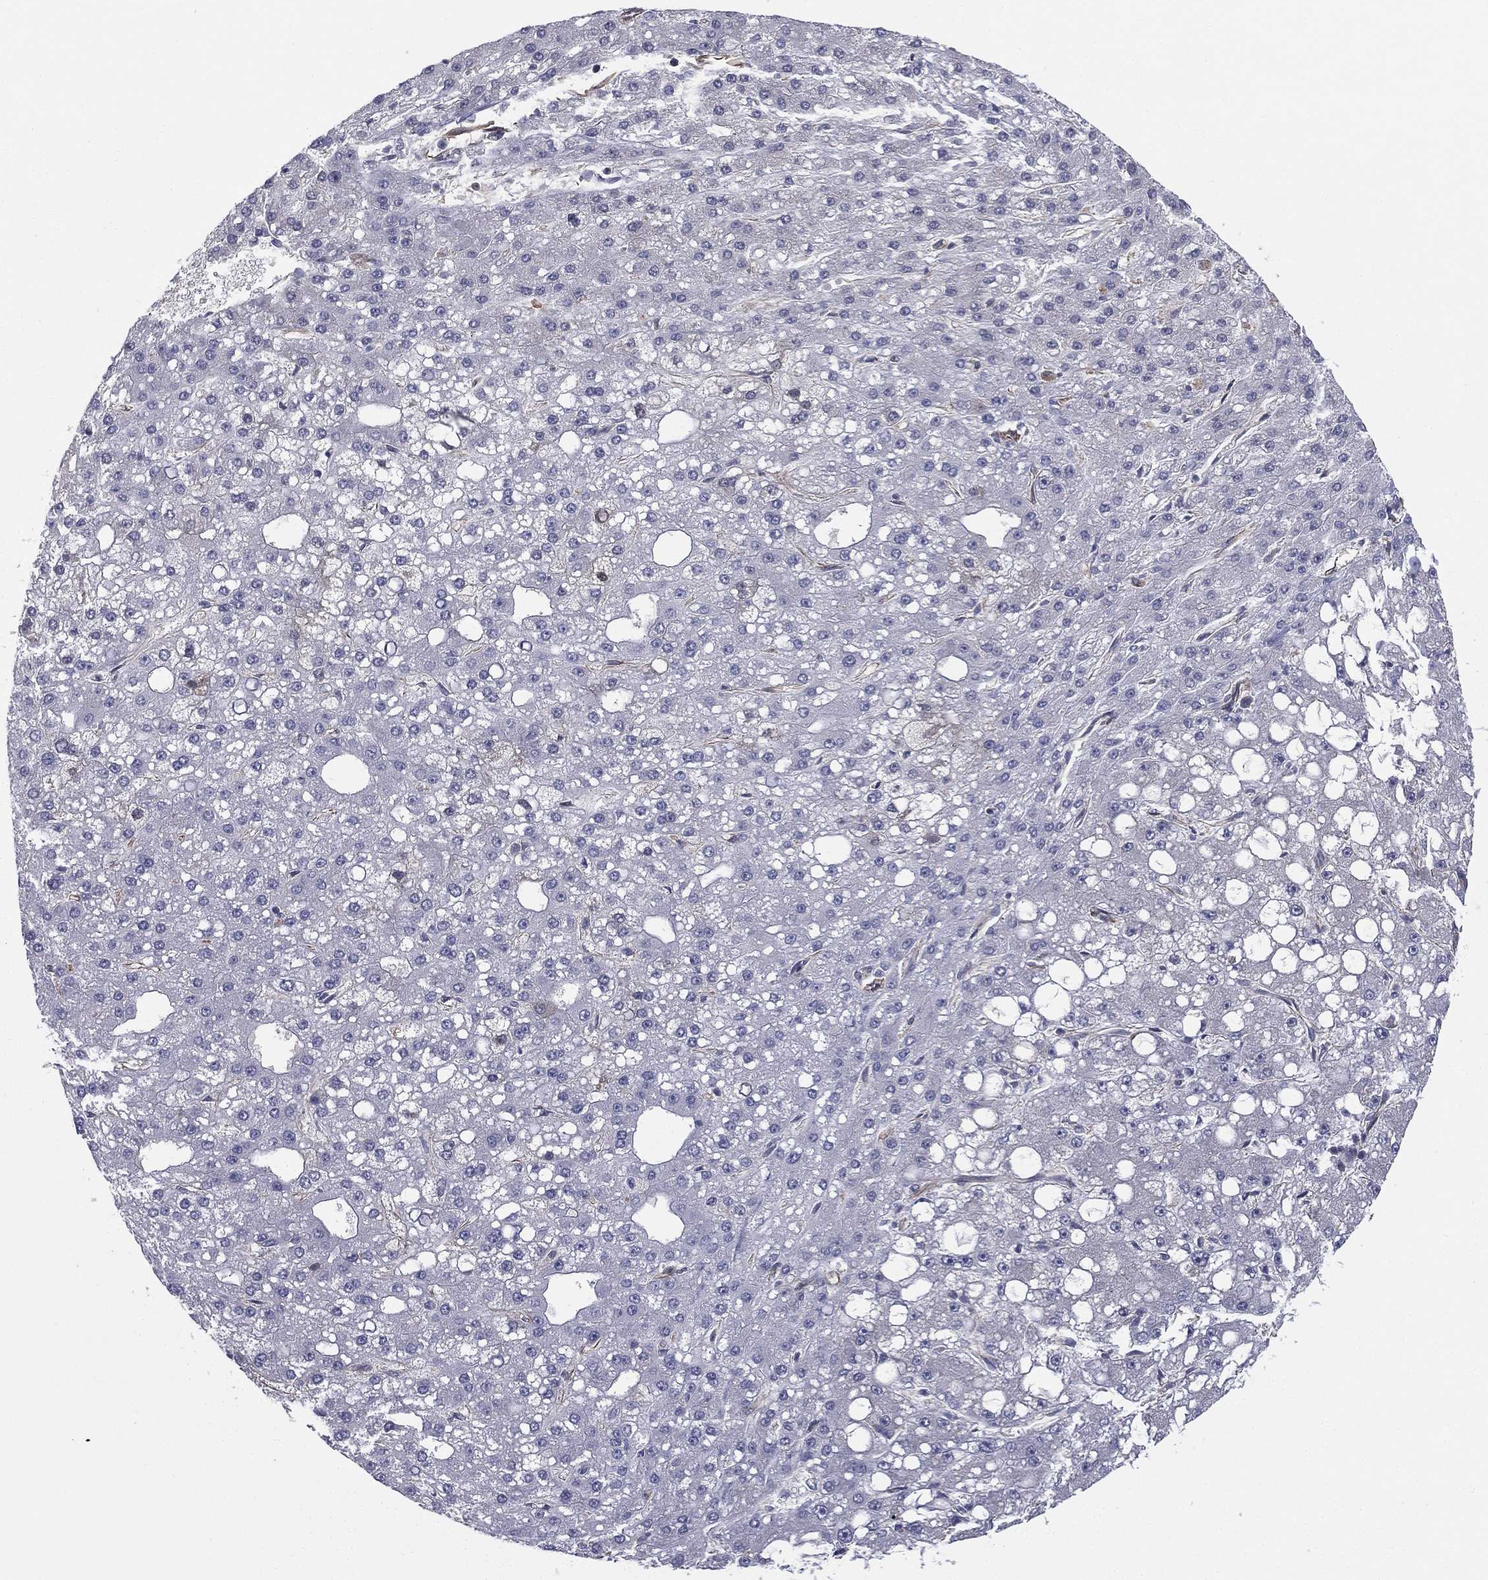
{"staining": {"intensity": "negative", "quantity": "none", "location": "none"}, "tissue": "liver cancer", "cell_type": "Tumor cells", "image_type": "cancer", "snomed": [{"axis": "morphology", "description": "Carcinoma, Hepatocellular, NOS"}, {"axis": "topography", "description": "Liver"}], "caption": "Tumor cells are negative for brown protein staining in liver cancer.", "gene": "SCUBE1", "patient": {"sex": "male", "age": 67}}